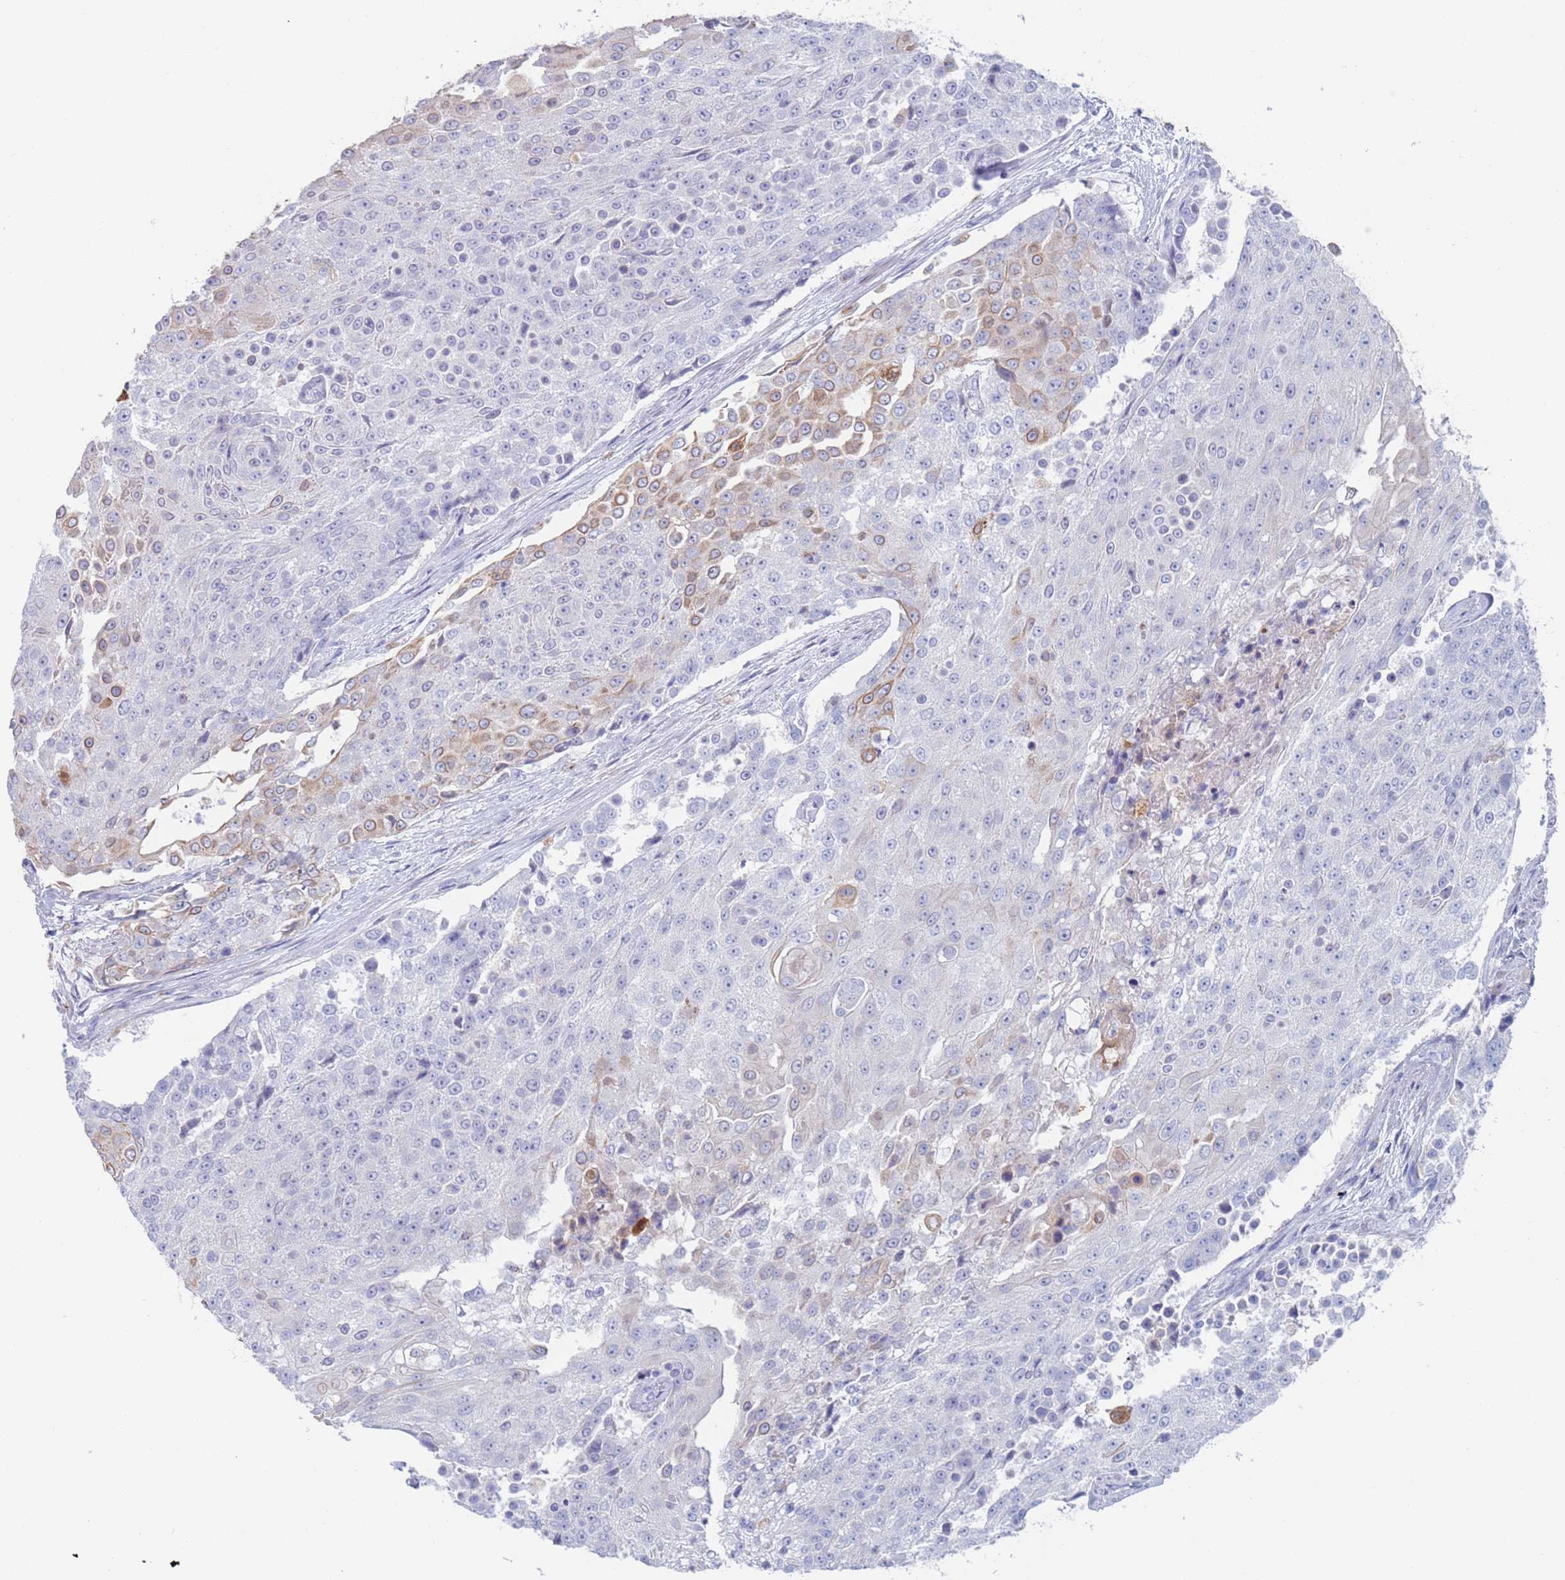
{"staining": {"intensity": "moderate", "quantity": "<25%", "location": "cytoplasmic/membranous"}, "tissue": "urothelial cancer", "cell_type": "Tumor cells", "image_type": "cancer", "snomed": [{"axis": "morphology", "description": "Urothelial carcinoma, High grade"}, {"axis": "topography", "description": "Urinary bladder"}], "caption": "The immunohistochemical stain labels moderate cytoplasmic/membranous positivity in tumor cells of urothelial carcinoma (high-grade) tissue. (DAB = brown stain, brightfield microscopy at high magnification).", "gene": "FUCA1", "patient": {"sex": "female", "age": 63}}